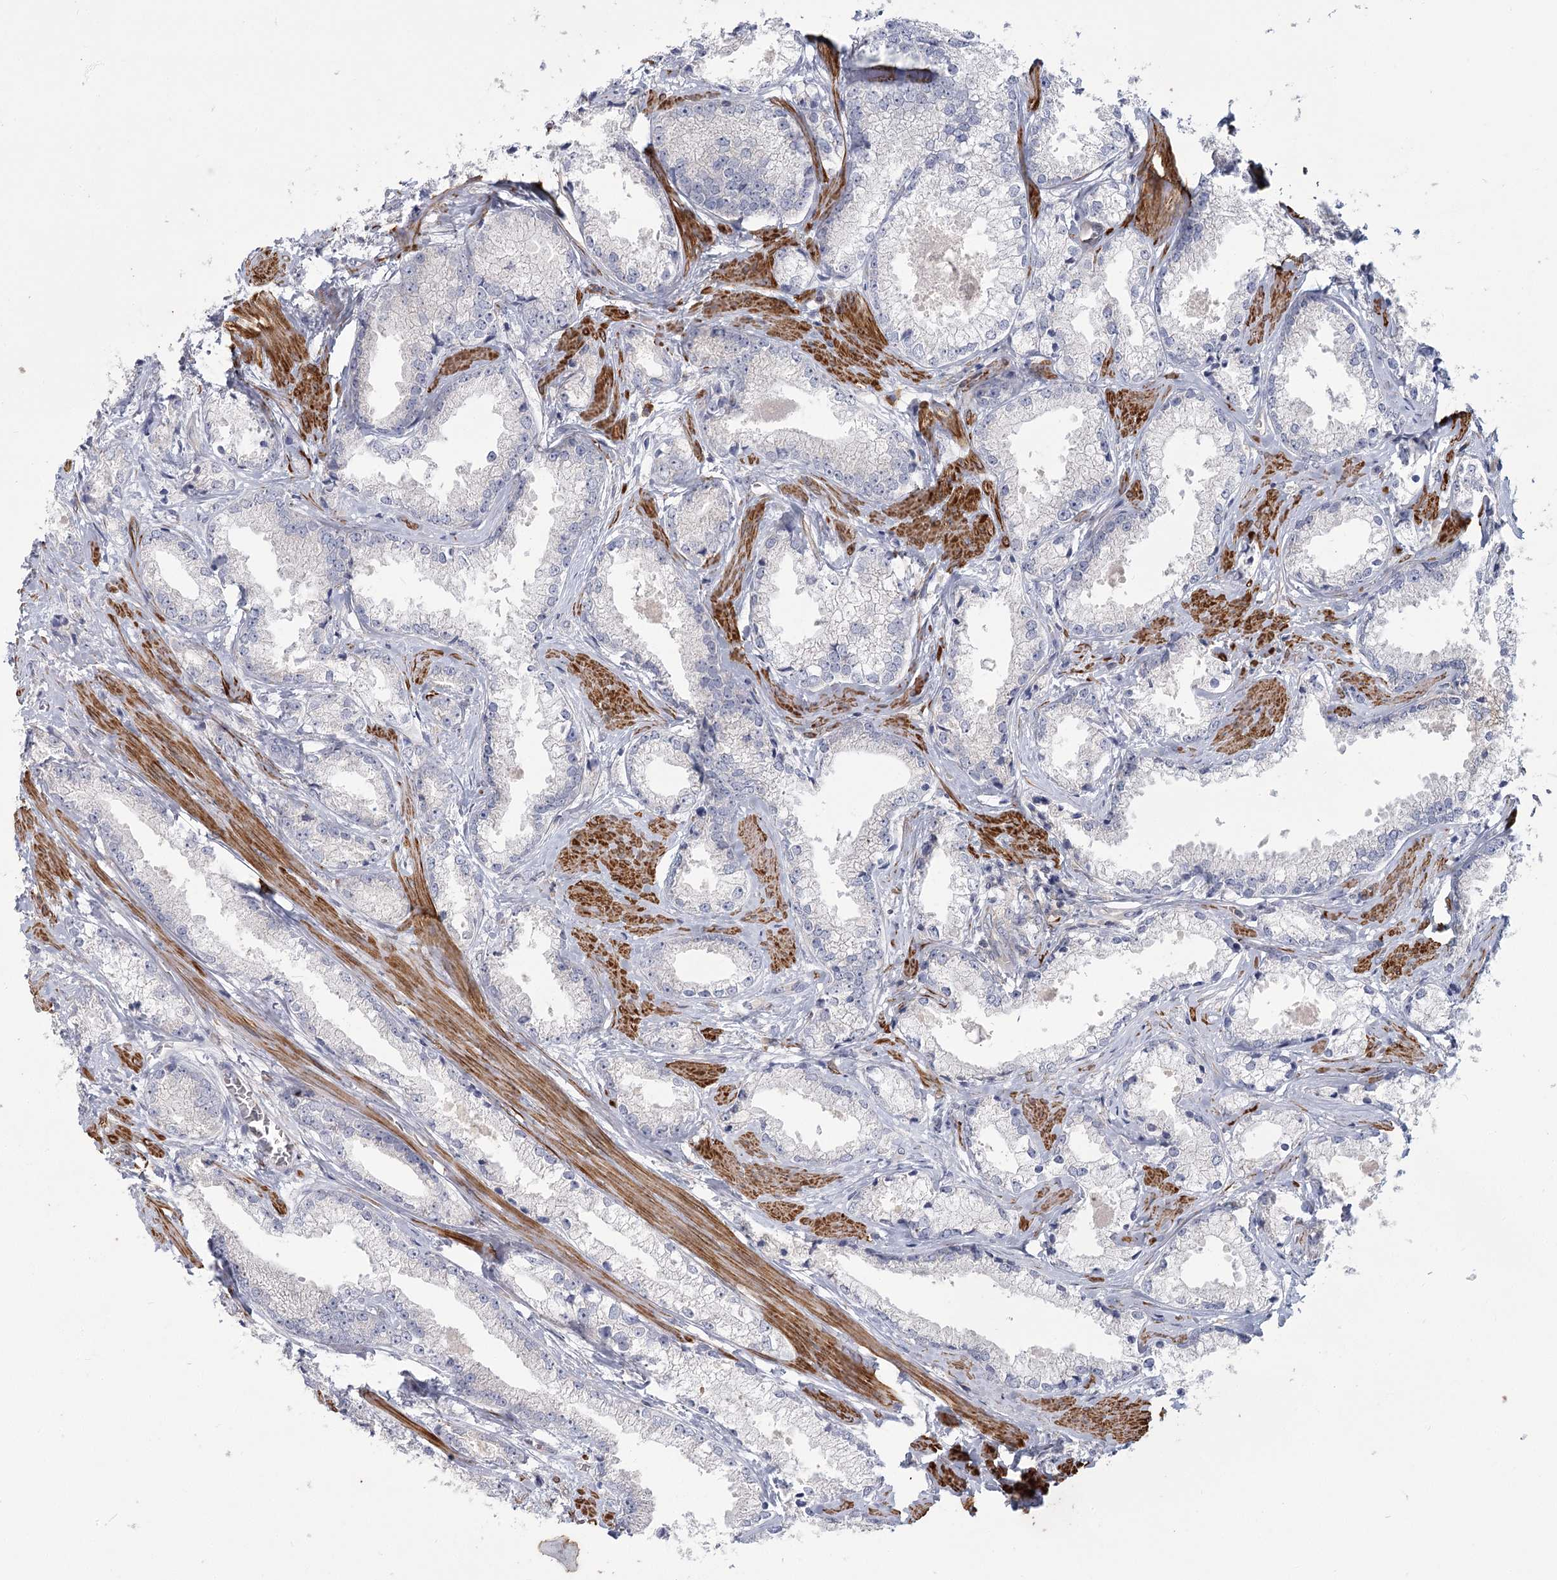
{"staining": {"intensity": "negative", "quantity": "none", "location": "none"}, "tissue": "prostate cancer", "cell_type": "Tumor cells", "image_type": "cancer", "snomed": [{"axis": "morphology", "description": "Adenocarcinoma, High grade"}, {"axis": "topography", "description": "Prostate"}], "caption": "High power microscopy histopathology image of an IHC image of adenocarcinoma (high-grade) (prostate), revealing no significant expression in tumor cells.", "gene": "USP11", "patient": {"sex": "male", "age": 66}}